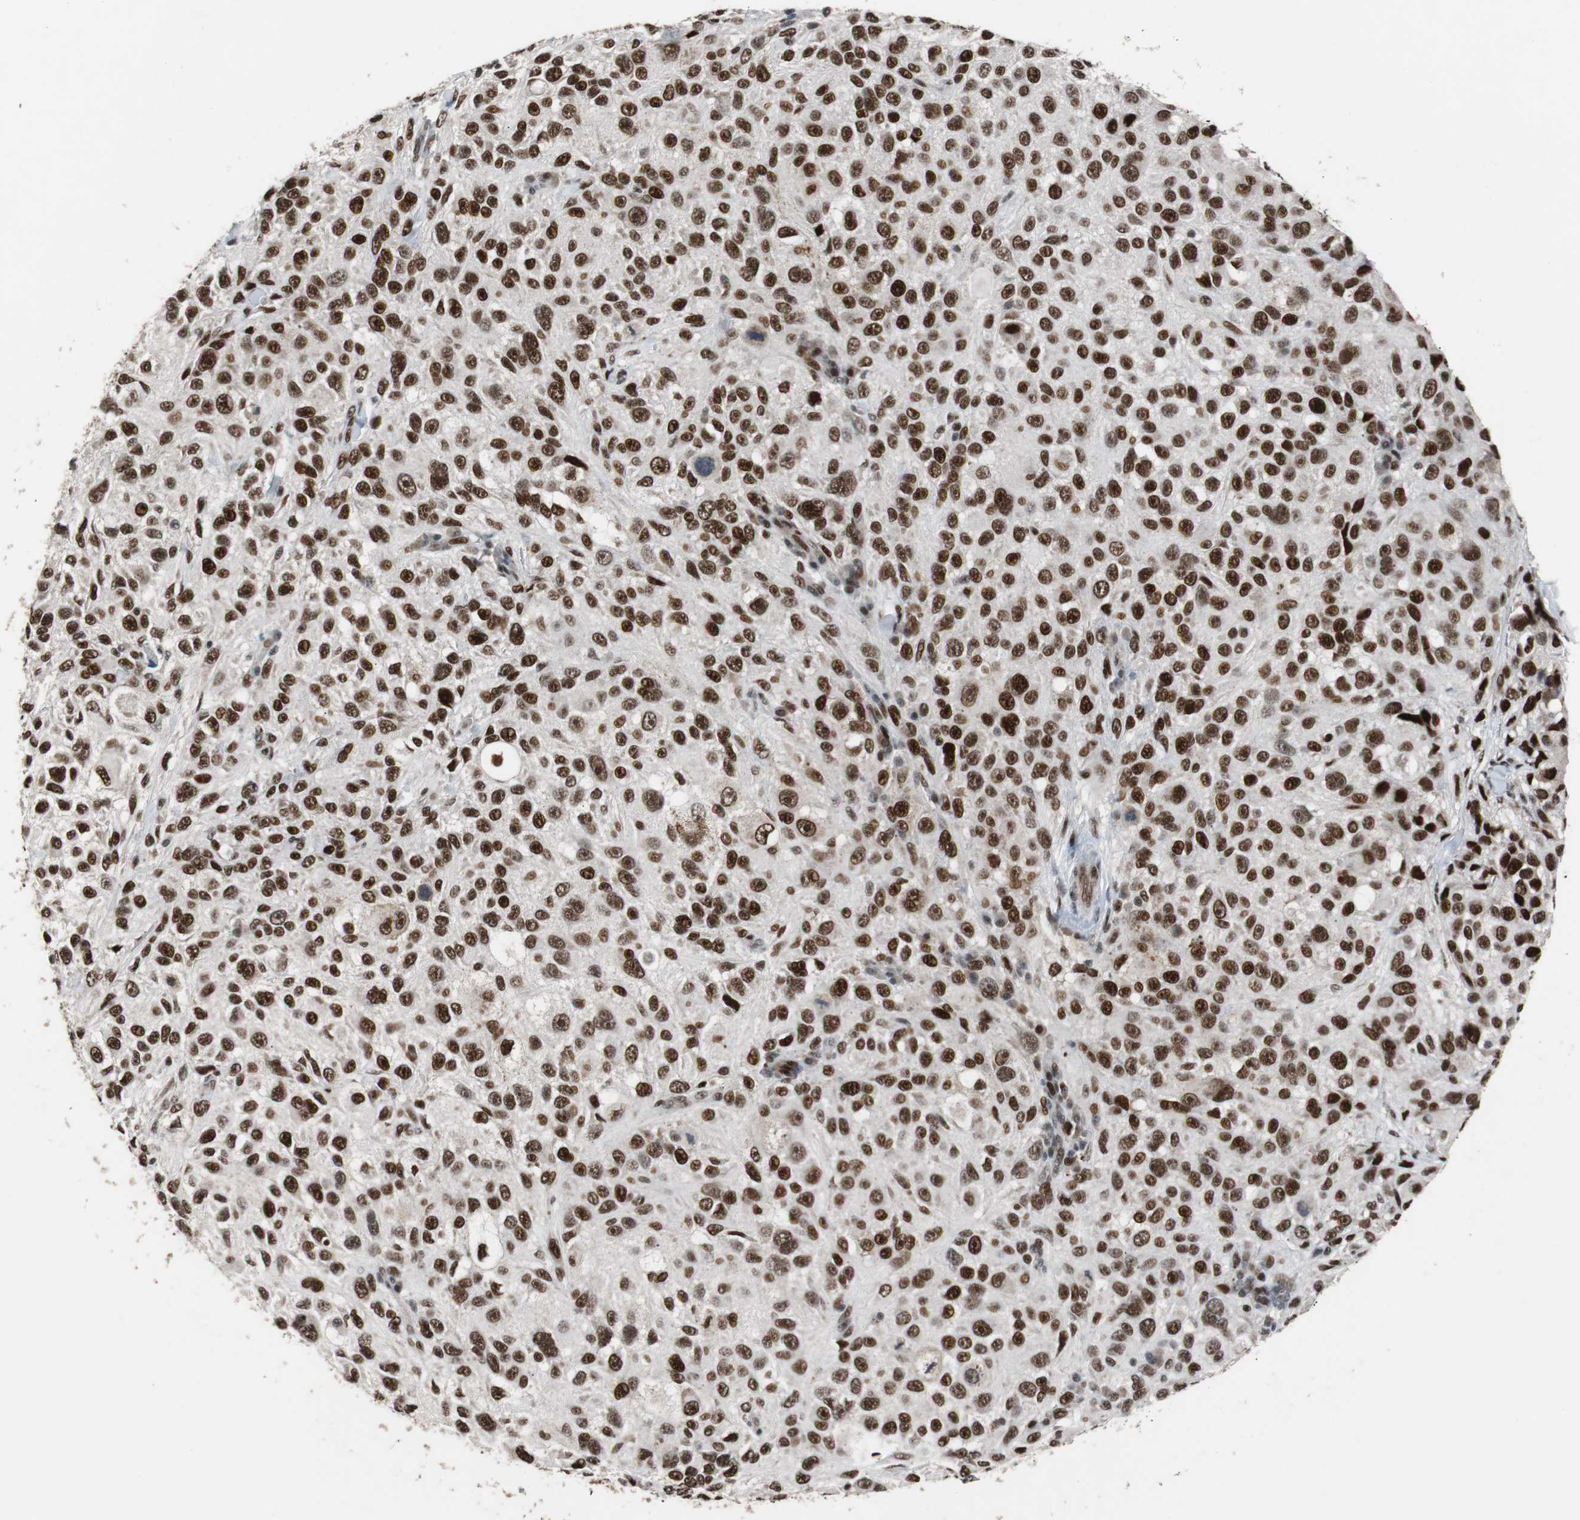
{"staining": {"intensity": "strong", "quantity": ">75%", "location": "nuclear"}, "tissue": "melanoma", "cell_type": "Tumor cells", "image_type": "cancer", "snomed": [{"axis": "morphology", "description": "Necrosis, NOS"}, {"axis": "morphology", "description": "Malignant melanoma, NOS"}, {"axis": "topography", "description": "Skin"}], "caption": "This micrograph demonstrates melanoma stained with IHC to label a protein in brown. The nuclear of tumor cells show strong positivity for the protein. Nuclei are counter-stained blue.", "gene": "NBL1", "patient": {"sex": "female", "age": 87}}